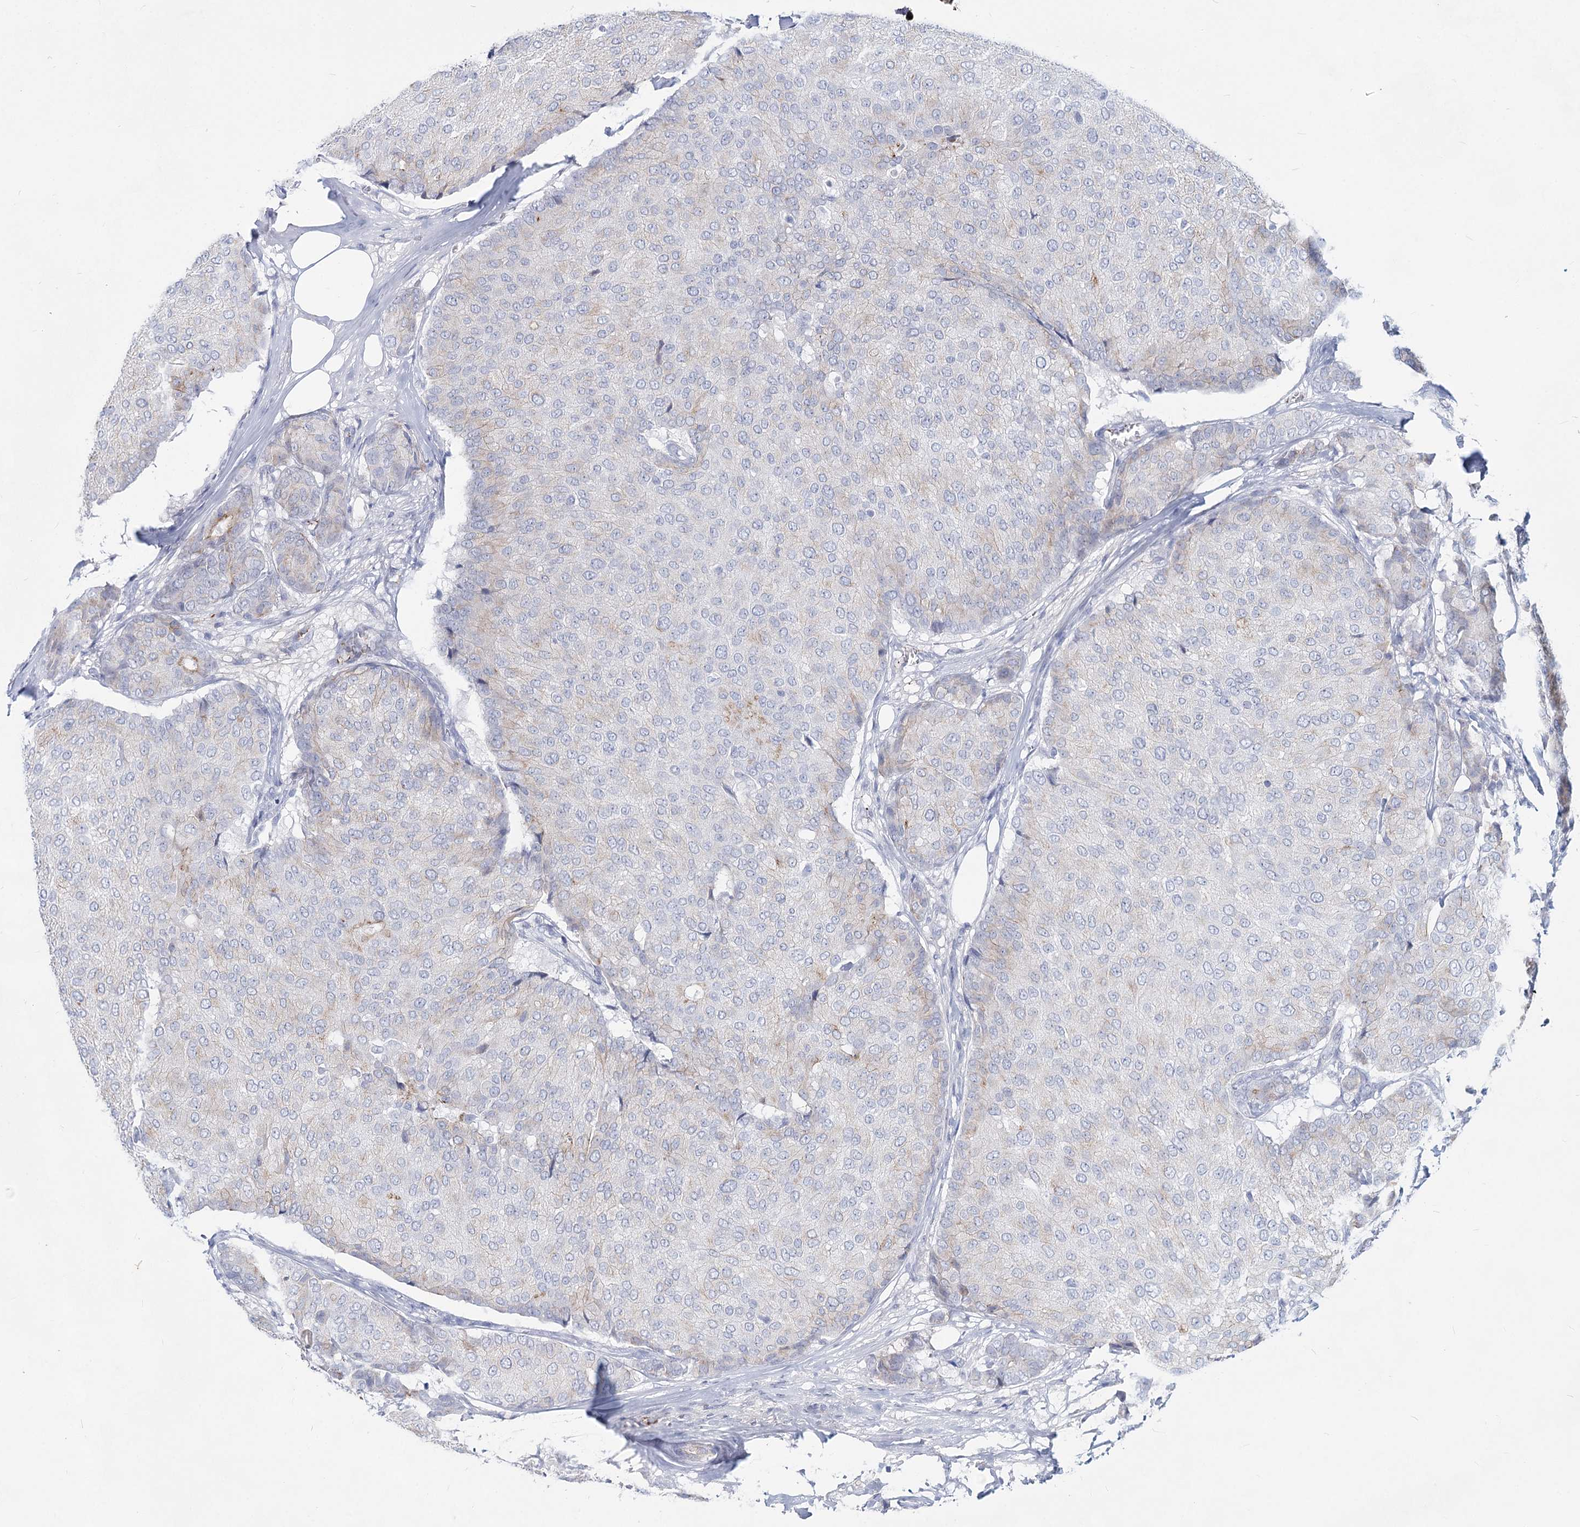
{"staining": {"intensity": "negative", "quantity": "none", "location": "none"}, "tissue": "breast cancer", "cell_type": "Tumor cells", "image_type": "cancer", "snomed": [{"axis": "morphology", "description": "Duct carcinoma"}, {"axis": "topography", "description": "Breast"}], "caption": "A micrograph of infiltrating ductal carcinoma (breast) stained for a protein exhibits no brown staining in tumor cells.", "gene": "TASOR2", "patient": {"sex": "female", "age": 75}}